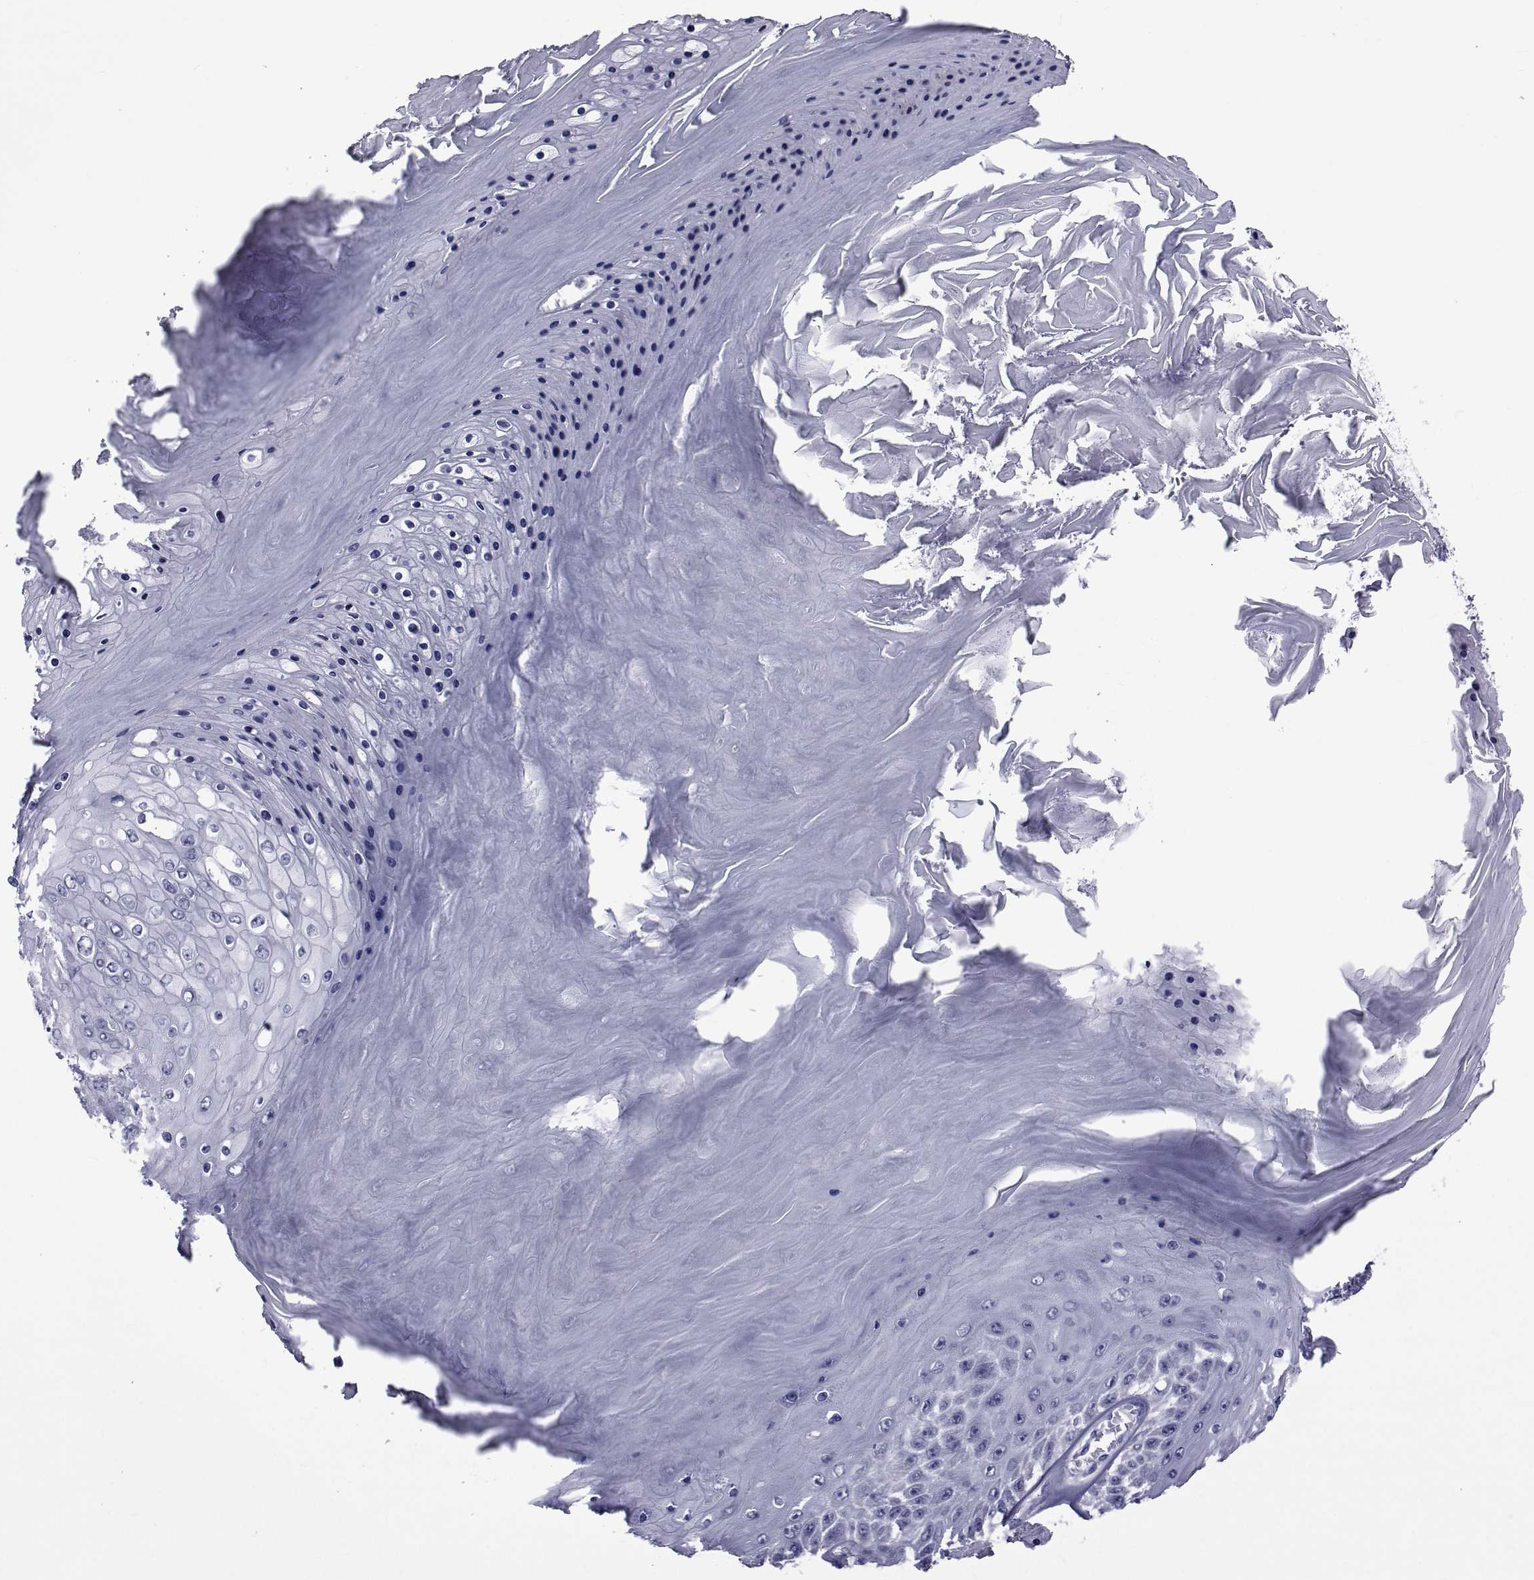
{"staining": {"intensity": "negative", "quantity": "none", "location": "none"}, "tissue": "skin cancer", "cell_type": "Tumor cells", "image_type": "cancer", "snomed": [{"axis": "morphology", "description": "Squamous cell carcinoma, NOS"}, {"axis": "topography", "description": "Skin"}], "caption": "This is an immunohistochemistry photomicrograph of skin squamous cell carcinoma. There is no staining in tumor cells.", "gene": "GKAP1", "patient": {"sex": "male", "age": 62}}